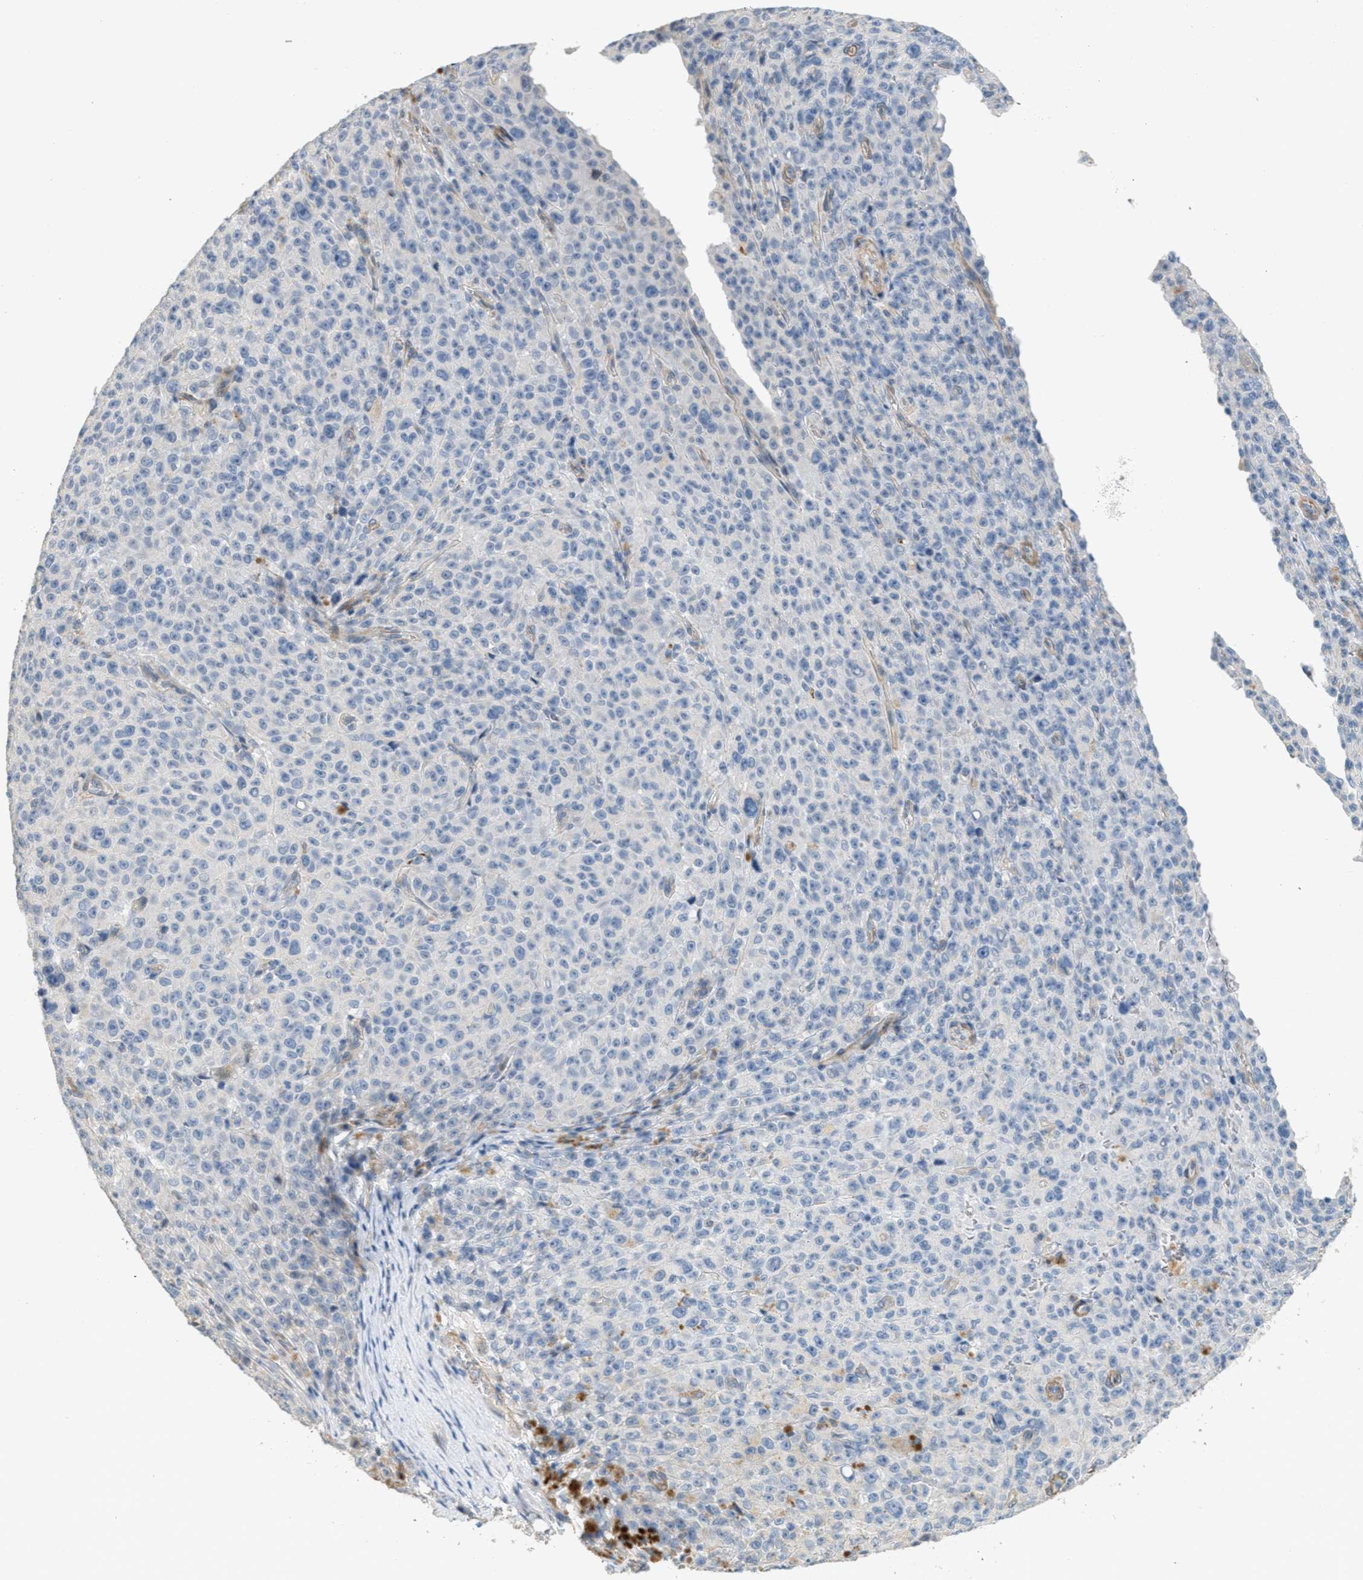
{"staining": {"intensity": "negative", "quantity": "none", "location": "none"}, "tissue": "melanoma", "cell_type": "Tumor cells", "image_type": "cancer", "snomed": [{"axis": "morphology", "description": "Malignant melanoma, NOS"}, {"axis": "topography", "description": "Skin"}], "caption": "This is an immunohistochemistry micrograph of melanoma. There is no positivity in tumor cells.", "gene": "MRS2", "patient": {"sex": "female", "age": 82}}